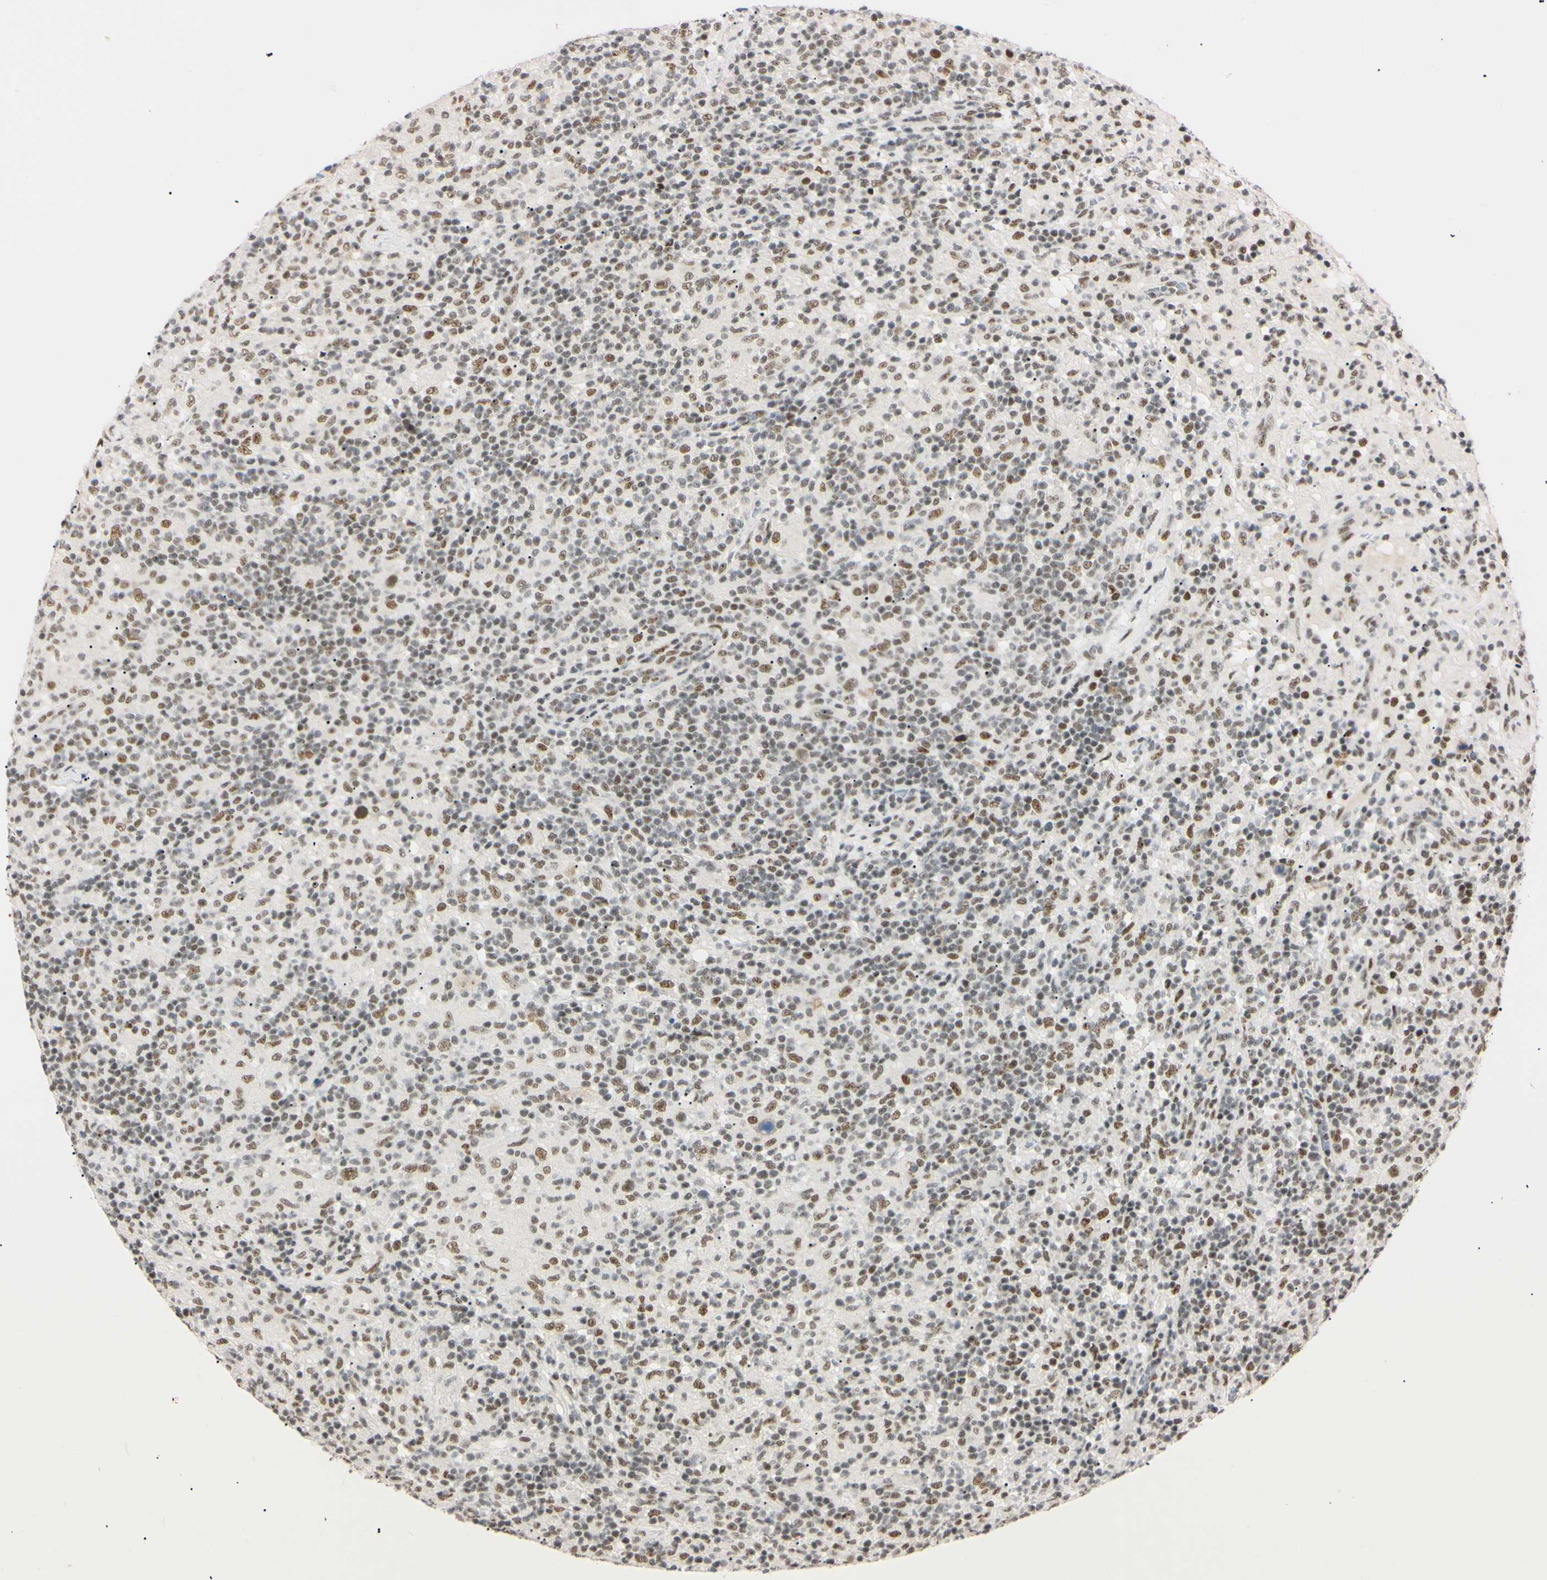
{"staining": {"intensity": "moderate", "quantity": "25%-75%", "location": "nuclear"}, "tissue": "lymphoma", "cell_type": "Tumor cells", "image_type": "cancer", "snomed": [{"axis": "morphology", "description": "Hodgkin's disease, NOS"}, {"axis": "topography", "description": "Lymph node"}], "caption": "Immunohistochemical staining of human lymphoma reveals moderate nuclear protein staining in approximately 25%-75% of tumor cells. Nuclei are stained in blue.", "gene": "ZNF134", "patient": {"sex": "male", "age": 70}}